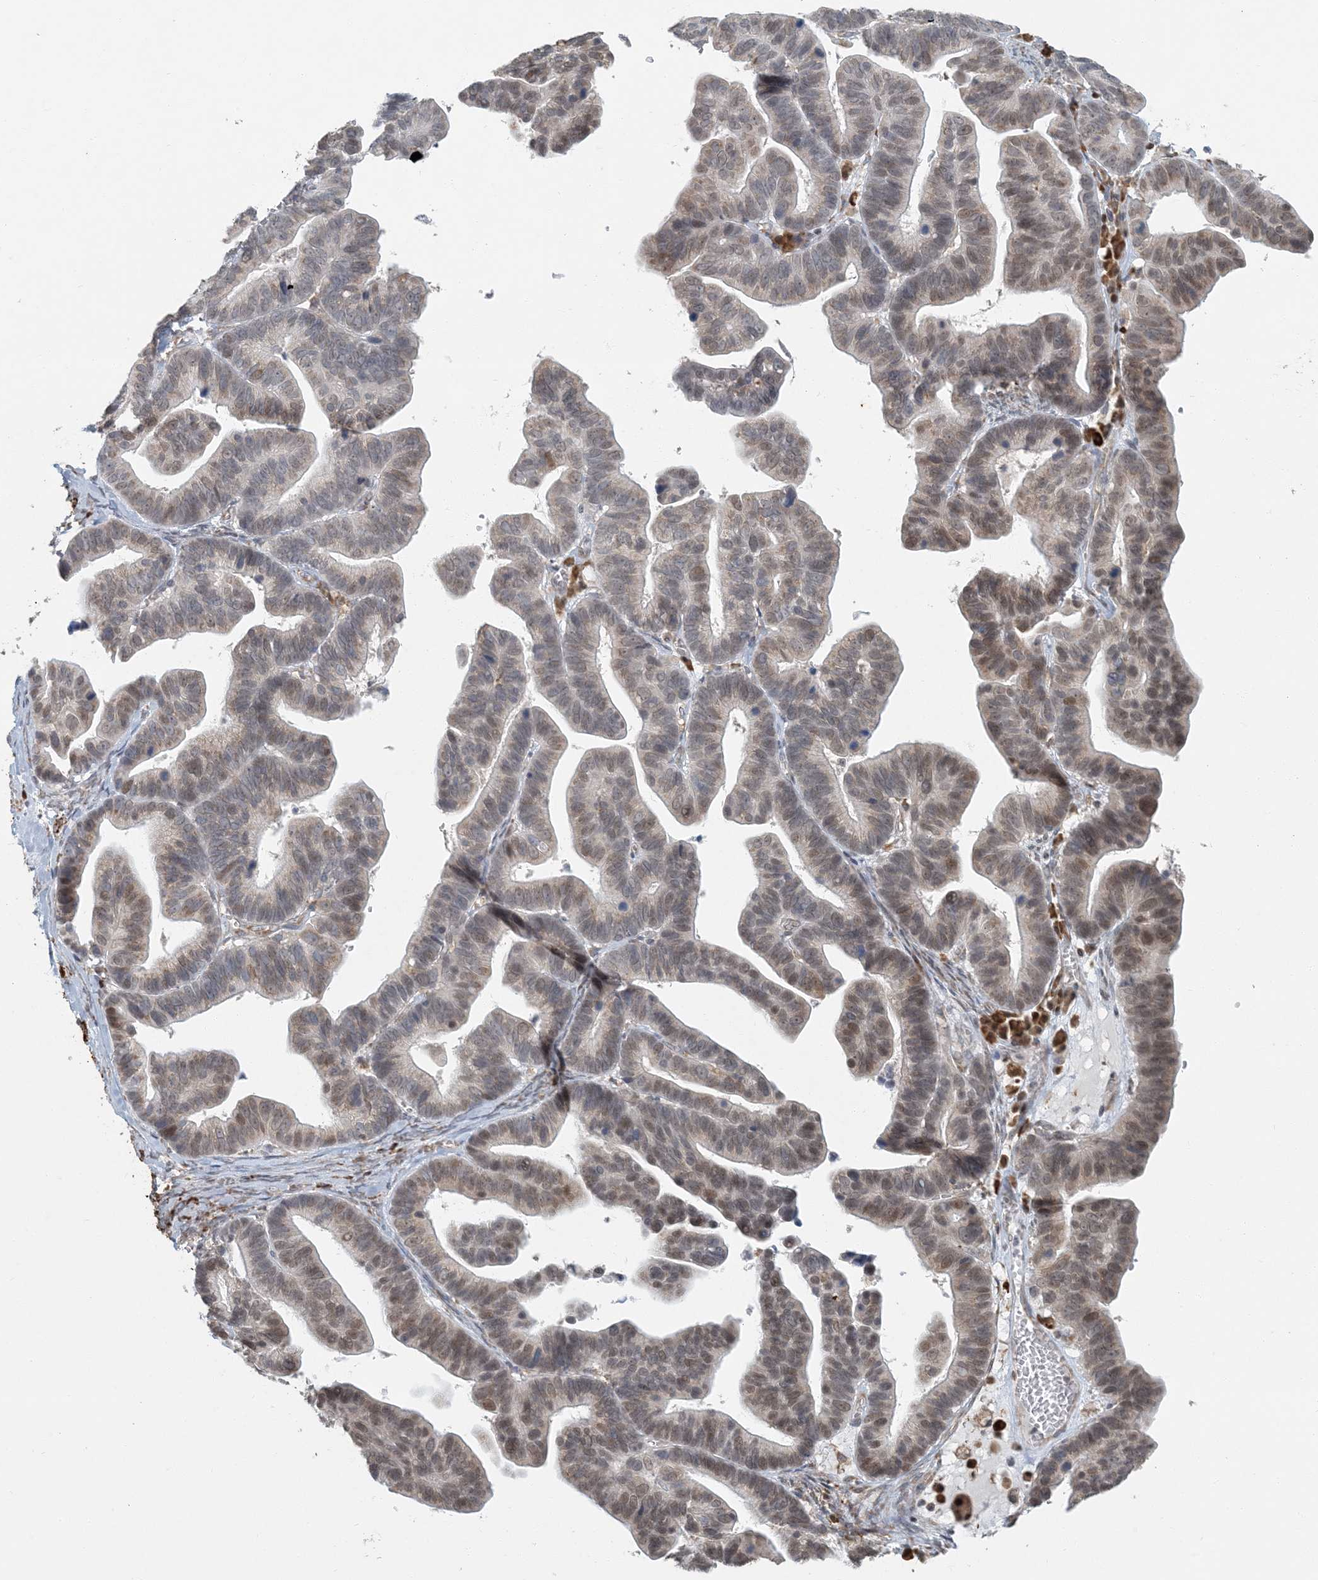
{"staining": {"intensity": "weak", "quantity": "25%-75%", "location": "cytoplasmic/membranous,nuclear"}, "tissue": "ovarian cancer", "cell_type": "Tumor cells", "image_type": "cancer", "snomed": [{"axis": "morphology", "description": "Cystadenocarcinoma, serous, NOS"}, {"axis": "topography", "description": "Ovary"}], "caption": "This is an image of immunohistochemistry staining of ovarian cancer, which shows weak staining in the cytoplasmic/membranous and nuclear of tumor cells.", "gene": "AK9", "patient": {"sex": "female", "age": 56}}